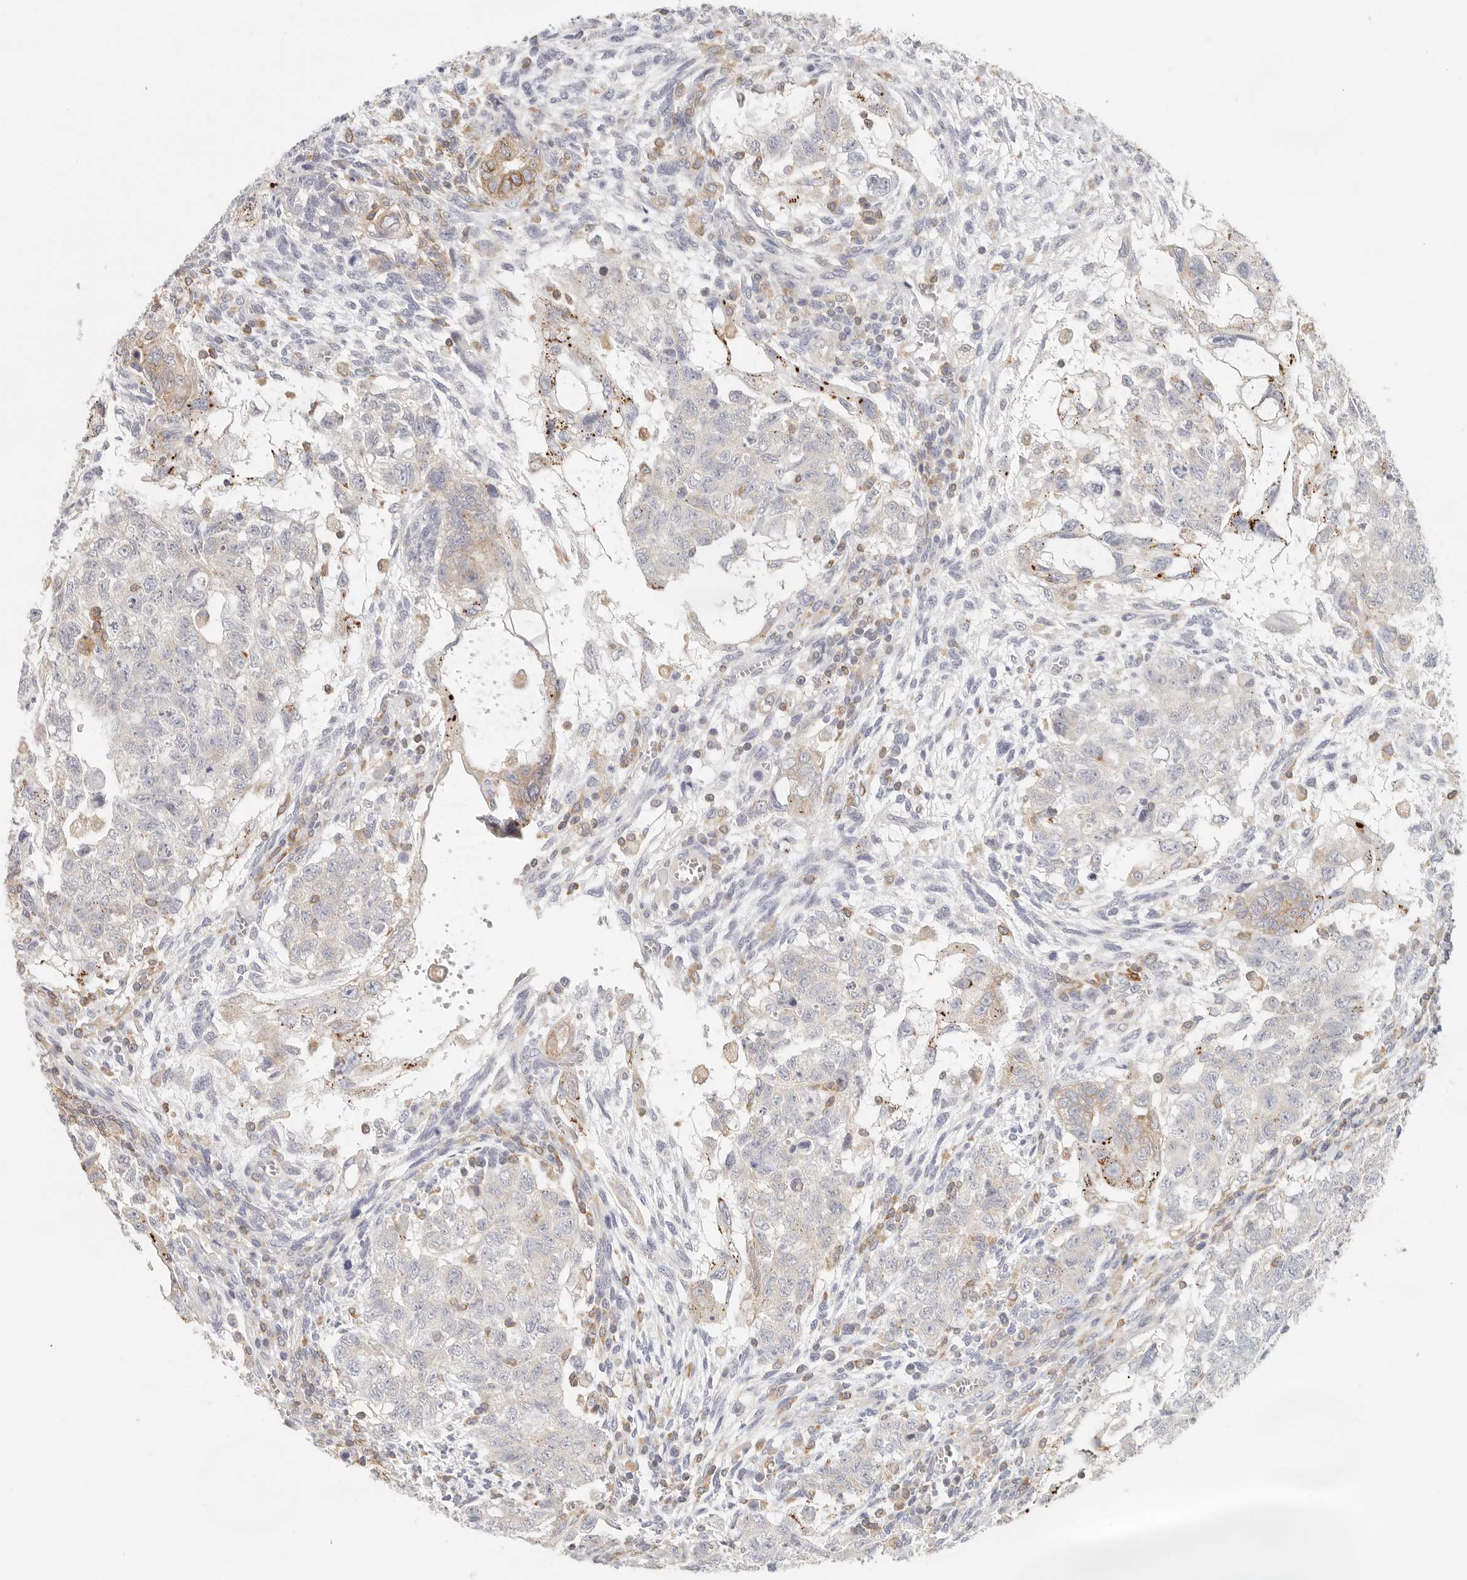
{"staining": {"intensity": "weak", "quantity": "<25%", "location": "cytoplasmic/membranous"}, "tissue": "testis cancer", "cell_type": "Tumor cells", "image_type": "cancer", "snomed": [{"axis": "morphology", "description": "Carcinoma, Embryonal, NOS"}, {"axis": "topography", "description": "Testis"}], "caption": "A high-resolution photomicrograph shows IHC staining of embryonal carcinoma (testis), which exhibits no significant positivity in tumor cells.", "gene": "ANXA9", "patient": {"sex": "male", "age": 37}}